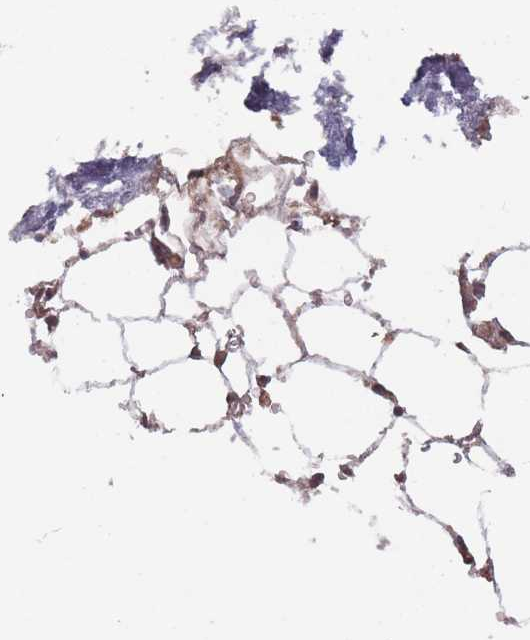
{"staining": {"intensity": "moderate", "quantity": "<25%", "location": "cytoplasmic/membranous"}, "tissue": "bone marrow", "cell_type": "Hematopoietic cells", "image_type": "normal", "snomed": [{"axis": "morphology", "description": "Normal tissue, NOS"}, {"axis": "topography", "description": "Bone marrow"}], "caption": "A photomicrograph of human bone marrow stained for a protein shows moderate cytoplasmic/membranous brown staining in hematopoietic cells.", "gene": "RPS18", "patient": {"sex": "male", "age": 70}}